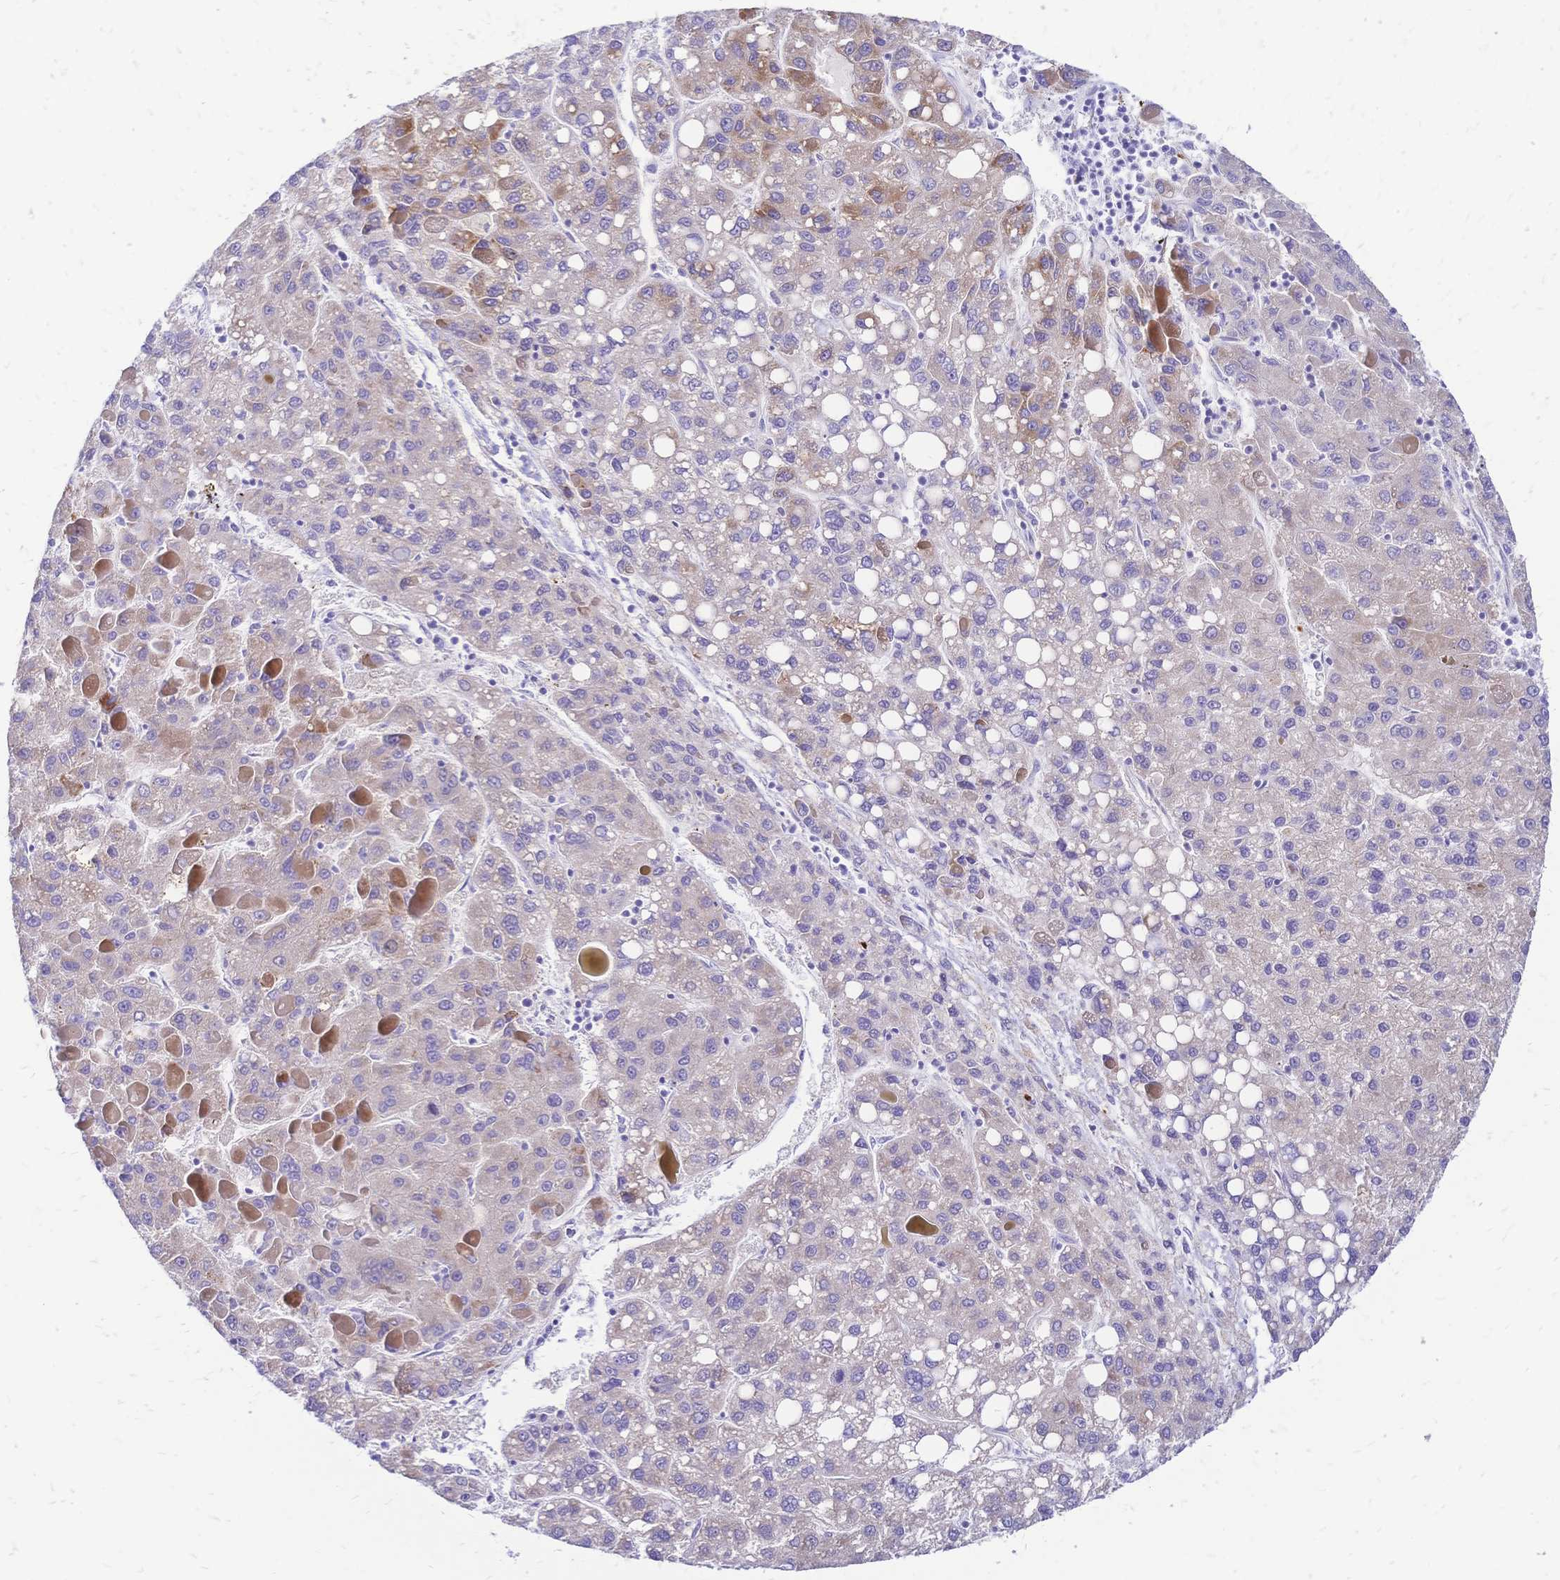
{"staining": {"intensity": "negative", "quantity": "none", "location": "none"}, "tissue": "liver cancer", "cell_type": "Tumor cells", "image_type": "cancer", "snomed": [{"axis": "morphology", "description": "Carcinoma, Hepatocellular, NOS"}, {"axis": "topography", "description": "Liver"}], "caption": "This is an IHC micrograph of human hepatocellular carcinoma (liver). There is no positivity in tumor cells.", "gene": "GRB7", "patient": {"sex": "female", "age": 82}}